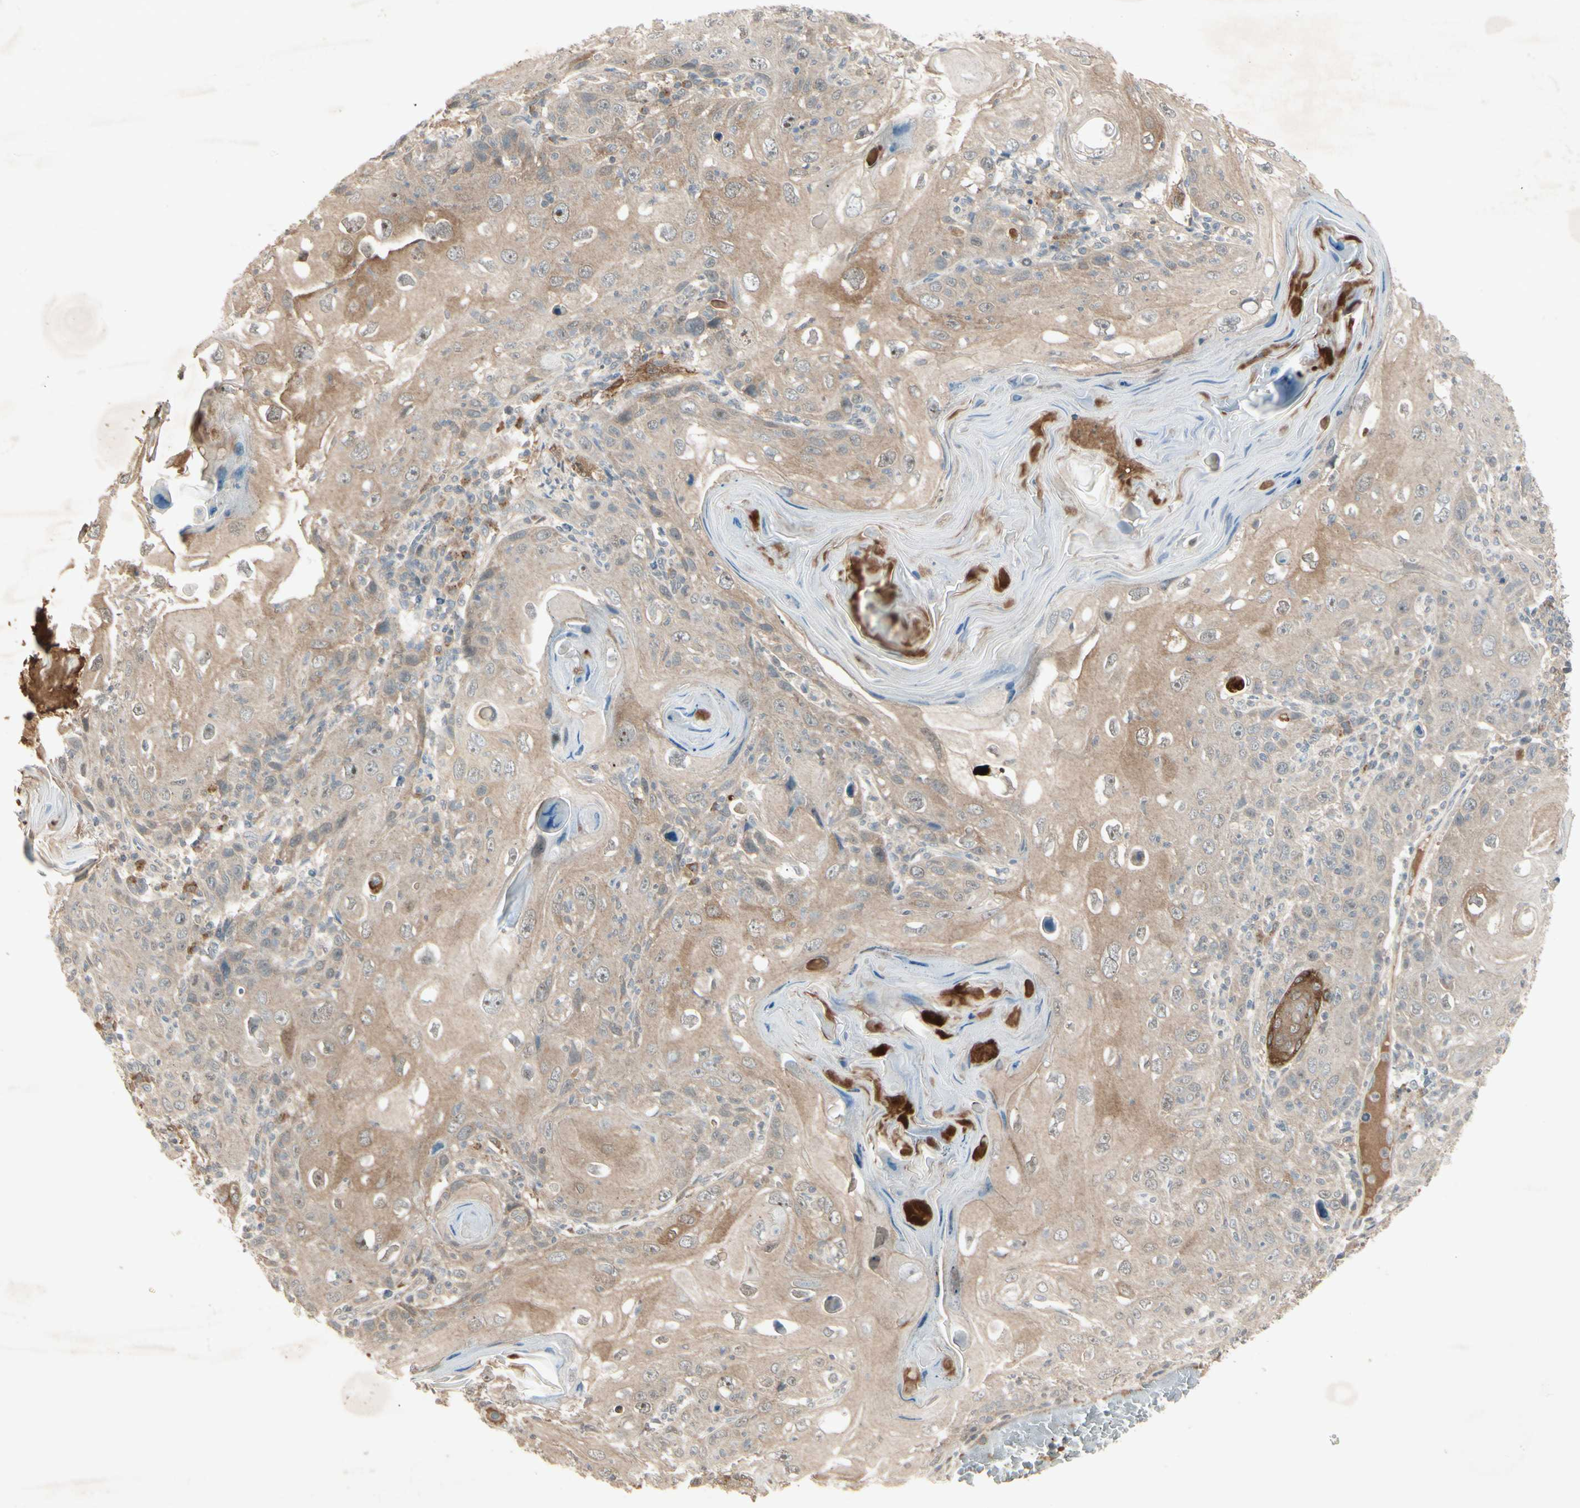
{"staining": {"intensity": "moderate", "quantity": ">75%", "location": "cytoplasmic/membranous"}, "tissue": "skin cancer", "cell_type": "Tumor cells", "image_type": "cancer", "snomed": [{"axis": "morphology", "description": "Squamous cell carcinoma, NOS"}, {"axis": "topography", "description": "Skin"}], "caption": "Immunohistochemistry of human skin cancer reveals medium levels of moderate cytoplasmic/membranous expression in about >75% of tumor cells.", "gene": "FHDC1", "patient": {"sex": "female", "age": 88}}